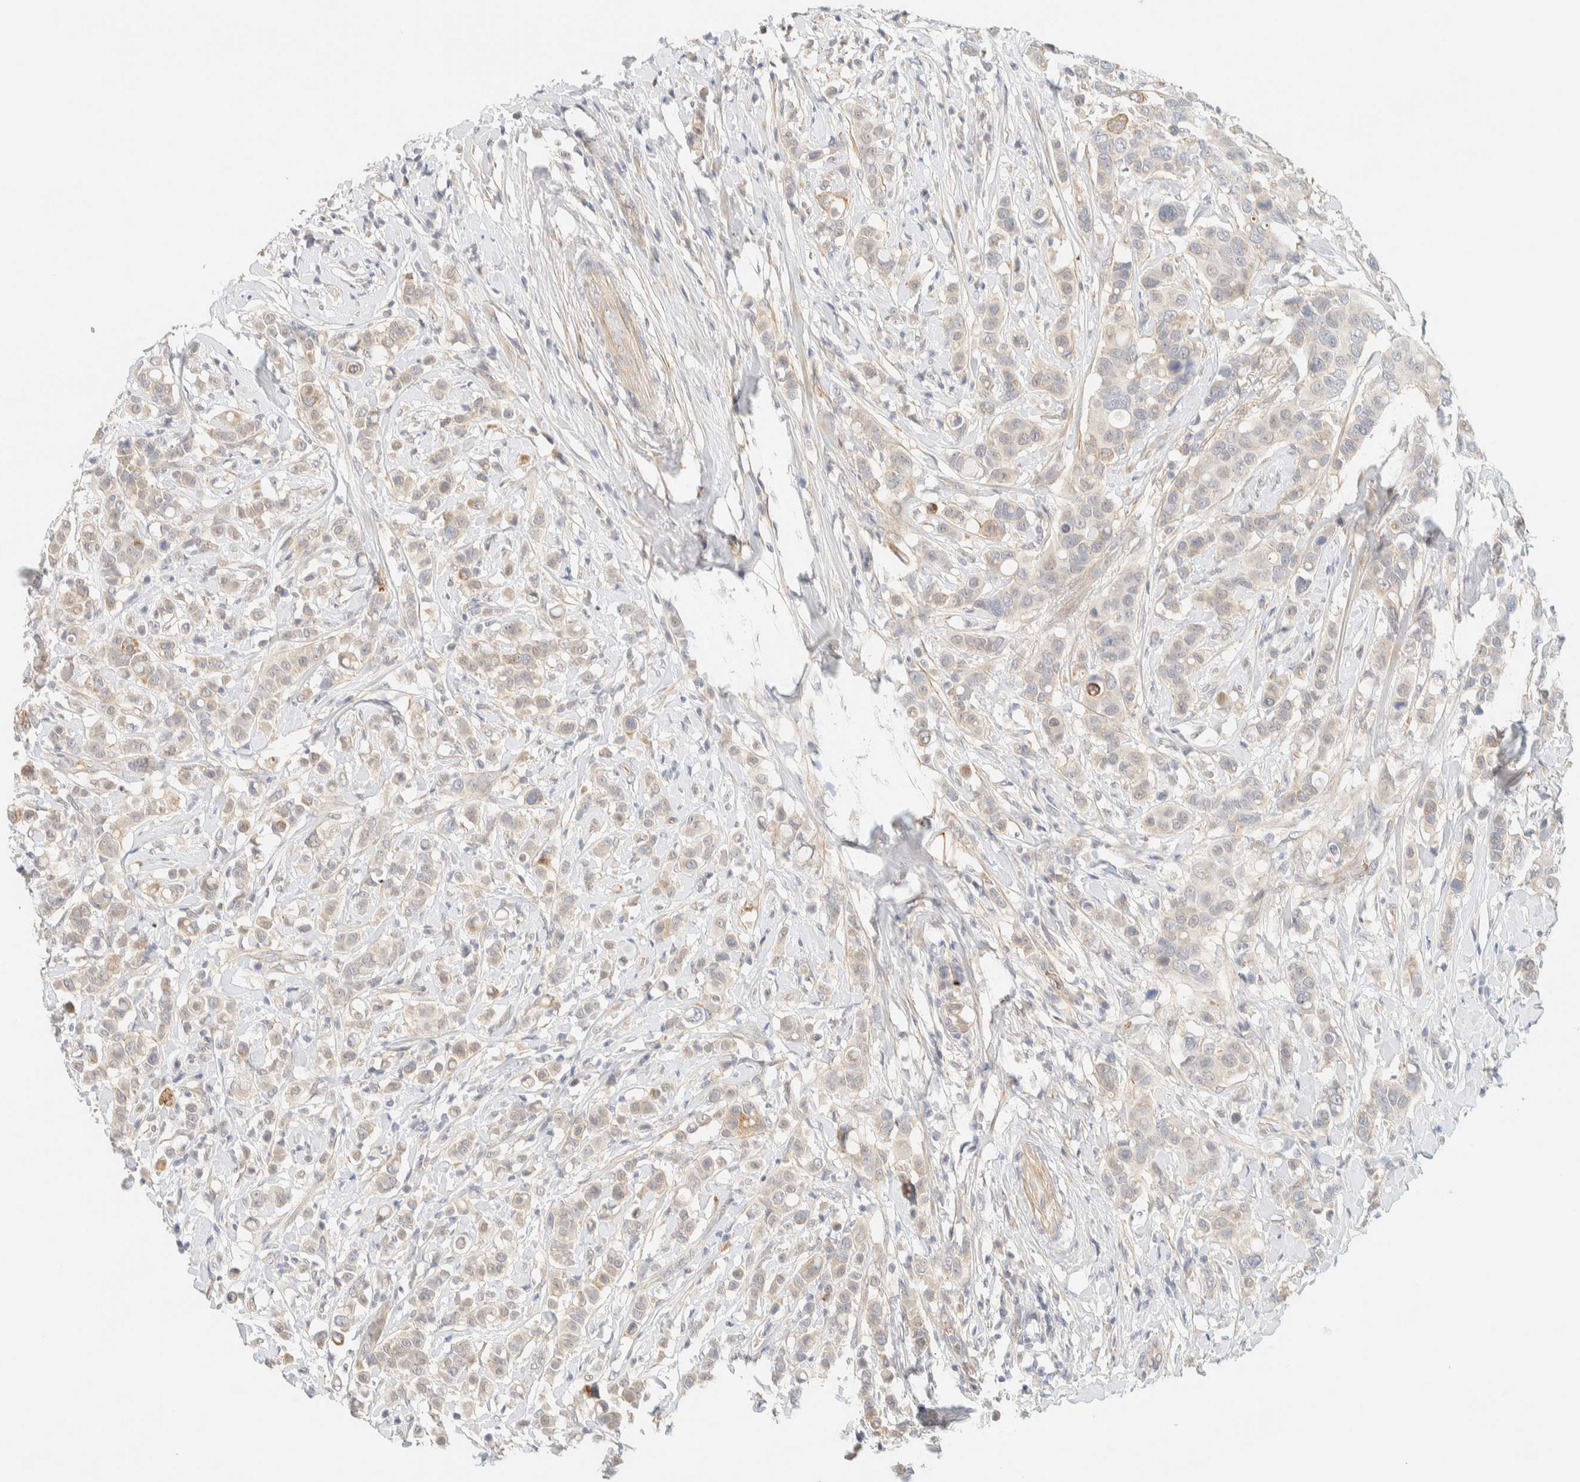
{"staining": {"intensity": "weak", "quantity": "<25%", "location": "cytoplasmic/membranous"}, "tissue": "breast cancer", "cell_type": "Tumor cells", "image_type": "cancer", "snomed": [{"axis": "morphology", "description": "Duct carcinoma"}, {"axis": "topography", "description": "Breast"}], "caption": "Protein analysis of breast cancer (invasive ductal carcinoma) reveals no significant positivity in tumor cells. (DAB (3,3'-diaminobenzidine) immunohistochemistry with hematoxylin counter stain).", "gene": "TNK1", "patient": {"sex": "female", "age": 27}}